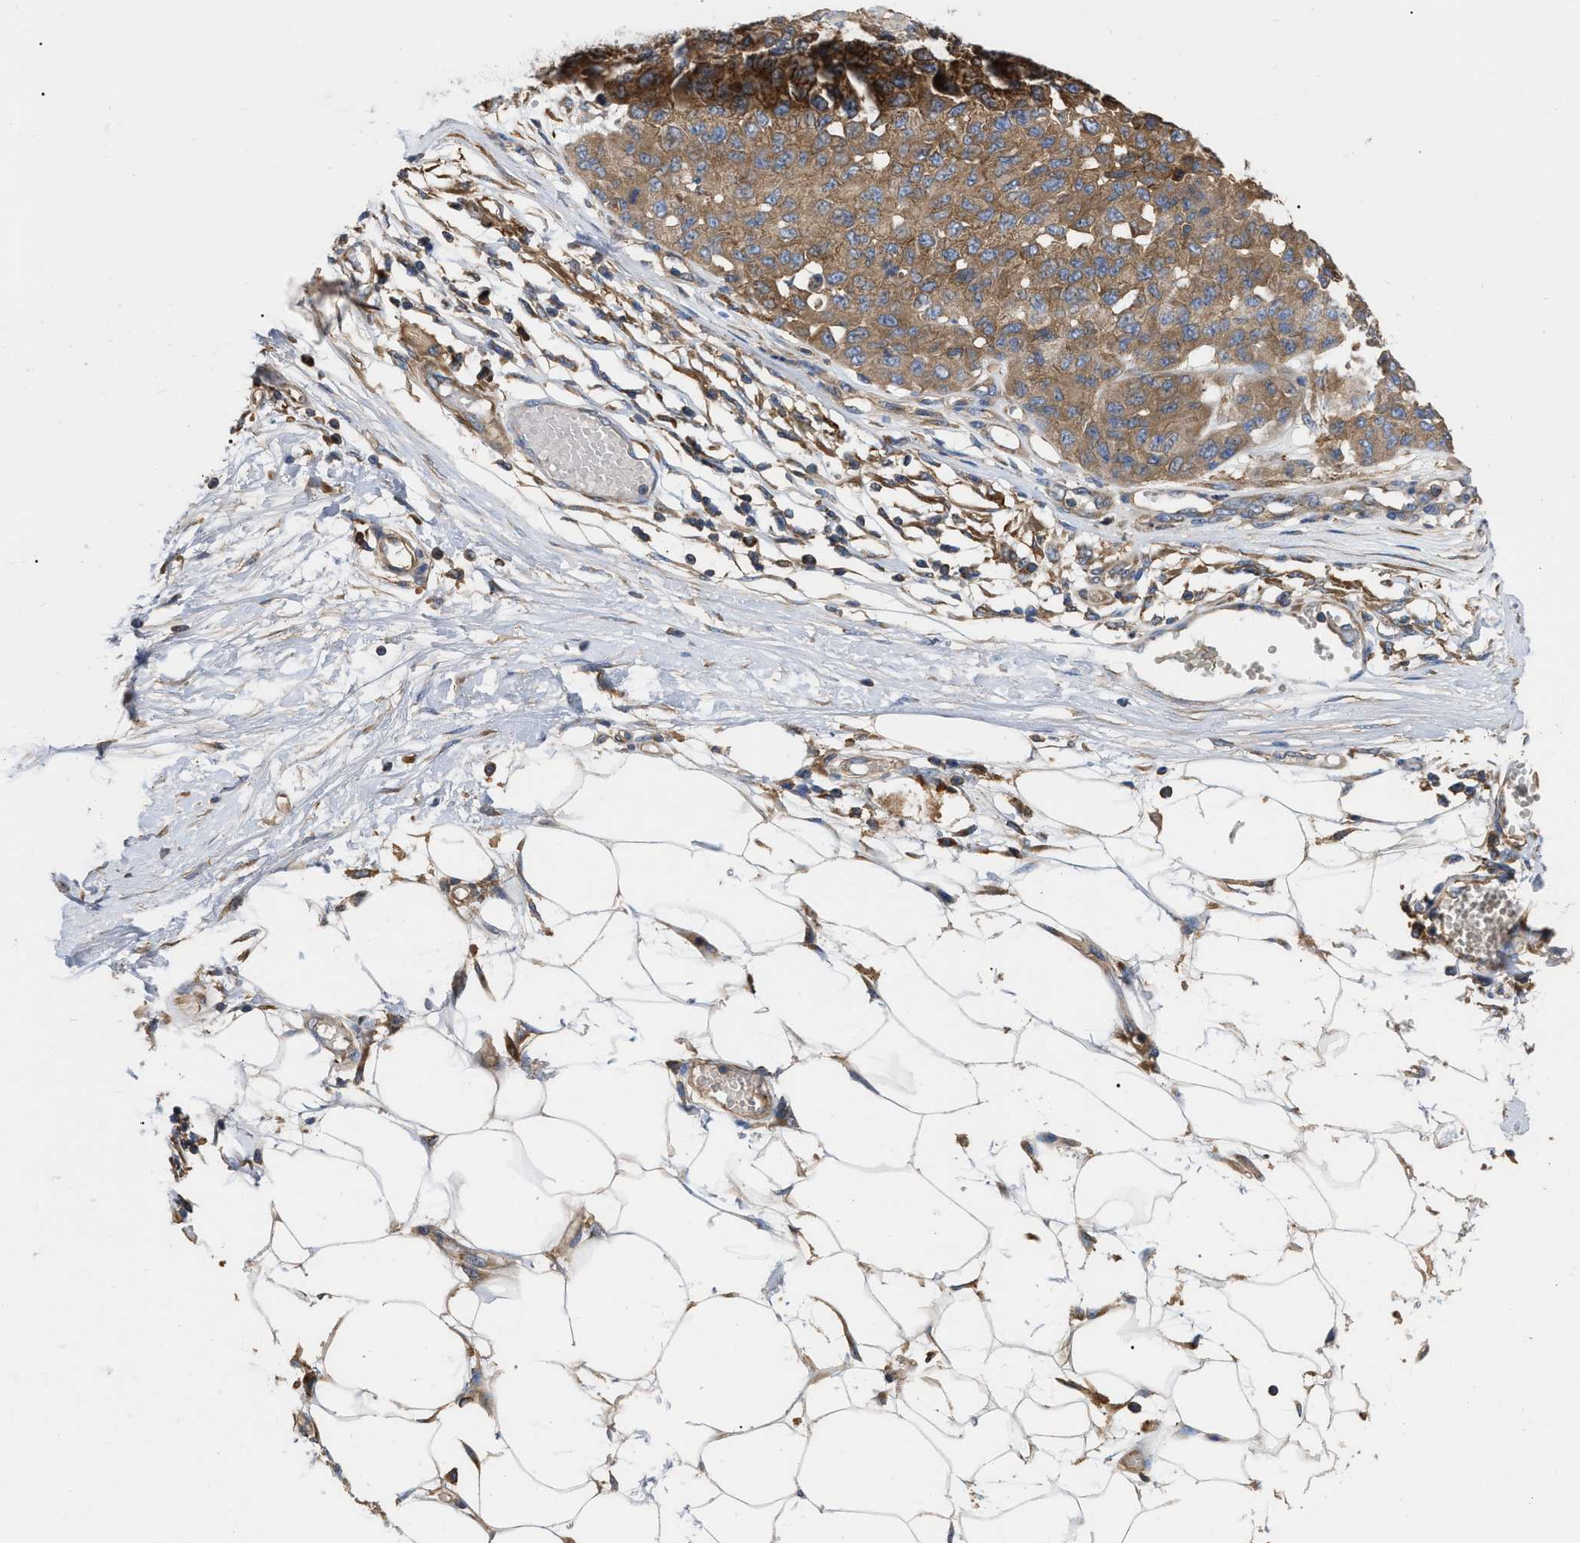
{"staining": {"intensity": "moderate", "quantity": ">75%", "location": "cytoplasmic/membranous,nuclear"}, "tissue": "melanoma", "cell_type": "Tumor cells", "image_type": "cancer", "snomed": [{"axis": "morphology", "description": "Normal tissue, NOS"}, {"axis": "morphology", "description": "Malignant melanoma, NOS"}, {"axis": "topography", "description": "Skin"}], "caption": "Immunohistochemistry (IHC) staining of melanoma, which demonstrates medium levels of moderate cytoplasmic/membranous and nuclear staining in about >75% of tumor cells indicating moderate cytoplasmic/membranous and nuclear protein staining. The staining was performed using DAB (brown) for protein detection and nuclei were counterstained in hematoxylin (blue).", "gene": "RABEP1", "patient": {"sex": "male", "age": 62}}